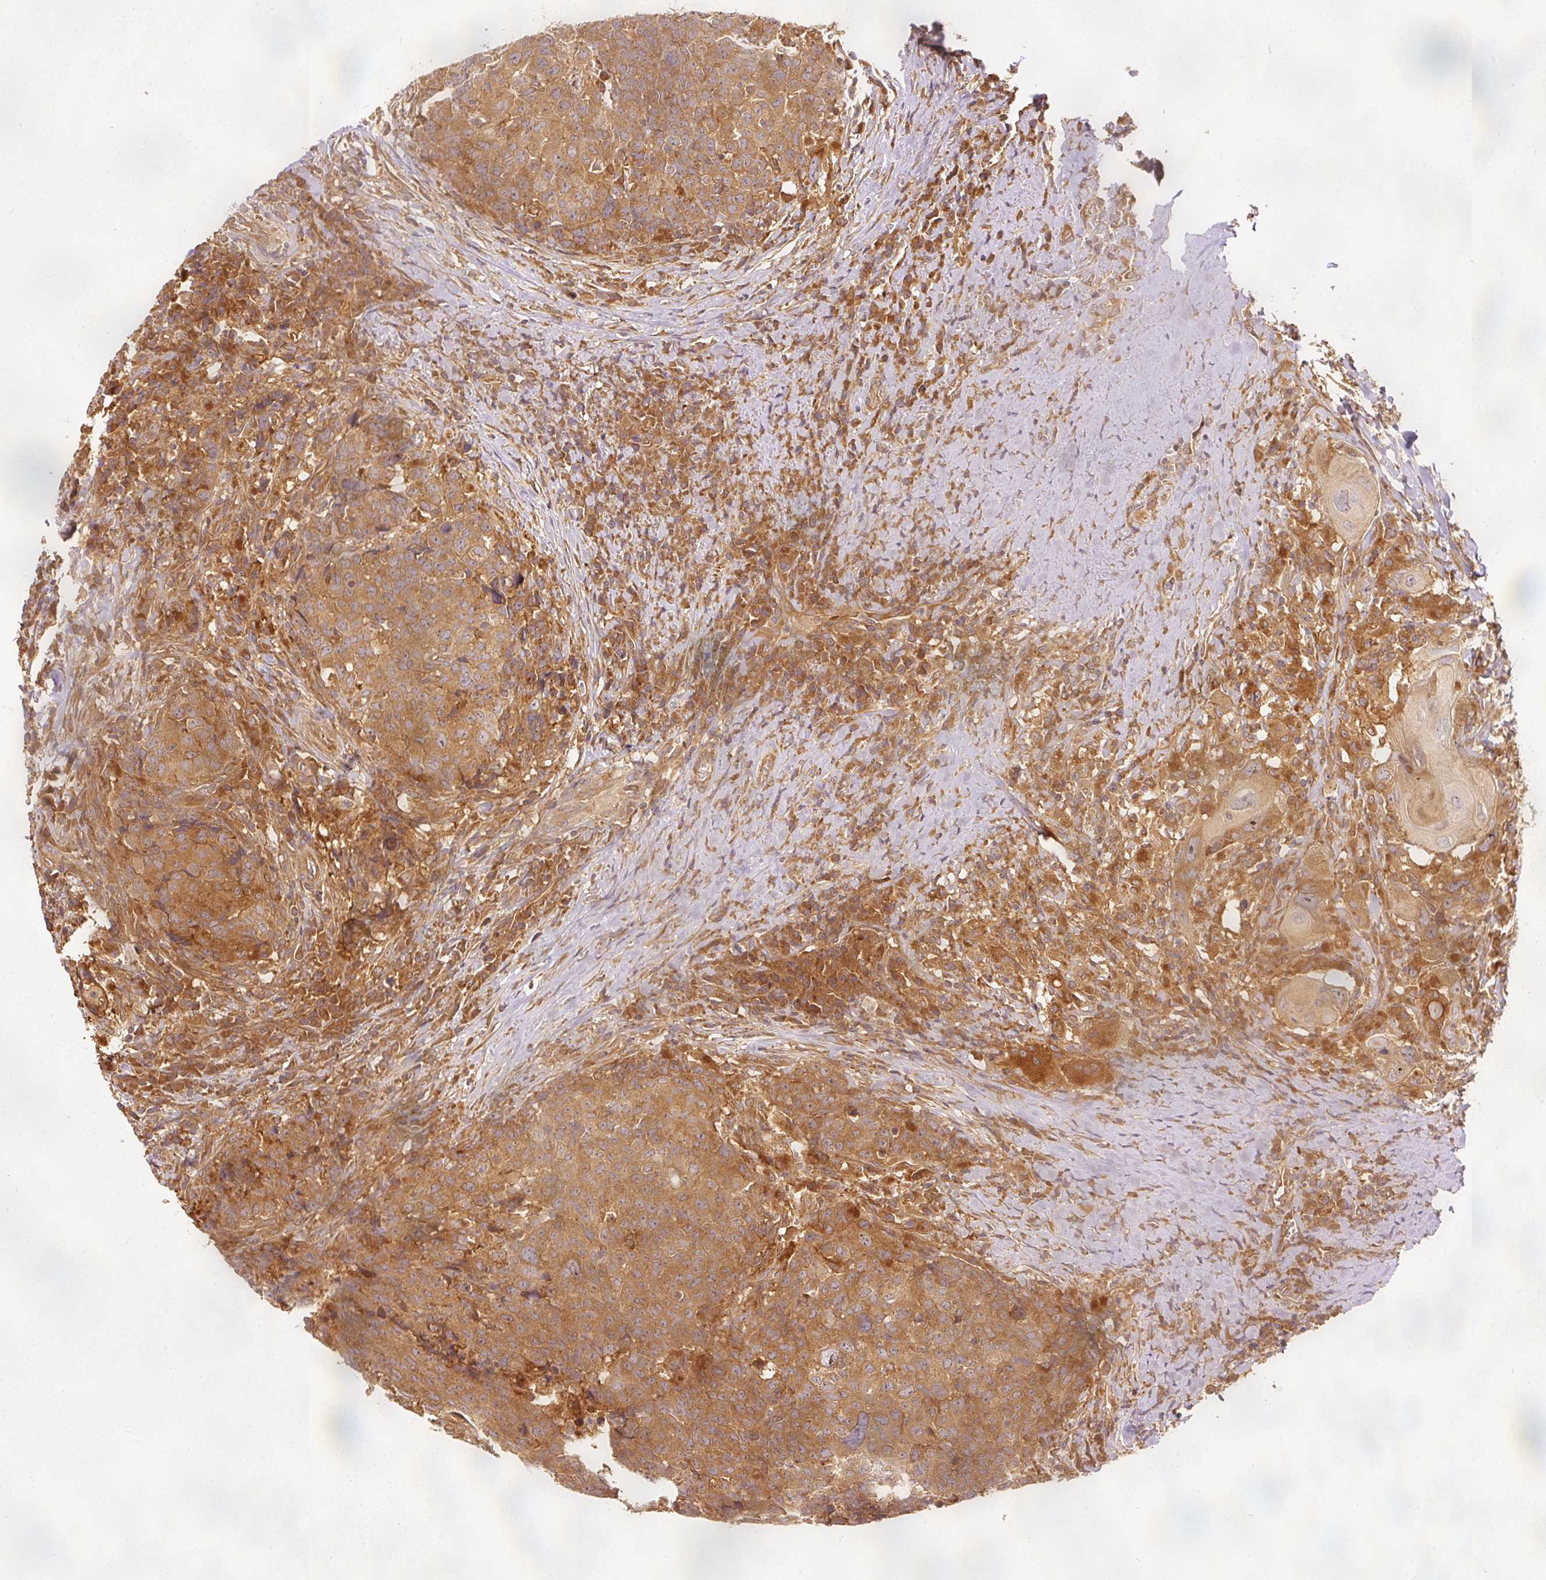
{"staining": {"intensity": "strong", "quantity": ">75%", "location": "cytoplasmic/membranous"}, "tissue": "head and neck cancer", "cell_type": "Tumor cells", "image_type": "cancer", "snomed": [{"axis": "morphology", "description": "Squamous cell carcinoma, NOS"}, {"axis": "topography", "description": "Head-Neck"}], "caption": "Immunohistochemical staining of head and neck cancer (squamous cell carcinoma) exhibits high levels of strong cytoplasmic/membranous expression in approximately >75% of tumor cells. Immunohistochemistry (ihc) stains the protein of interest in brown and the nuclei are stained blue.", "gene": "EIF3B", "patient": {"sex": "male", "age": 66}}